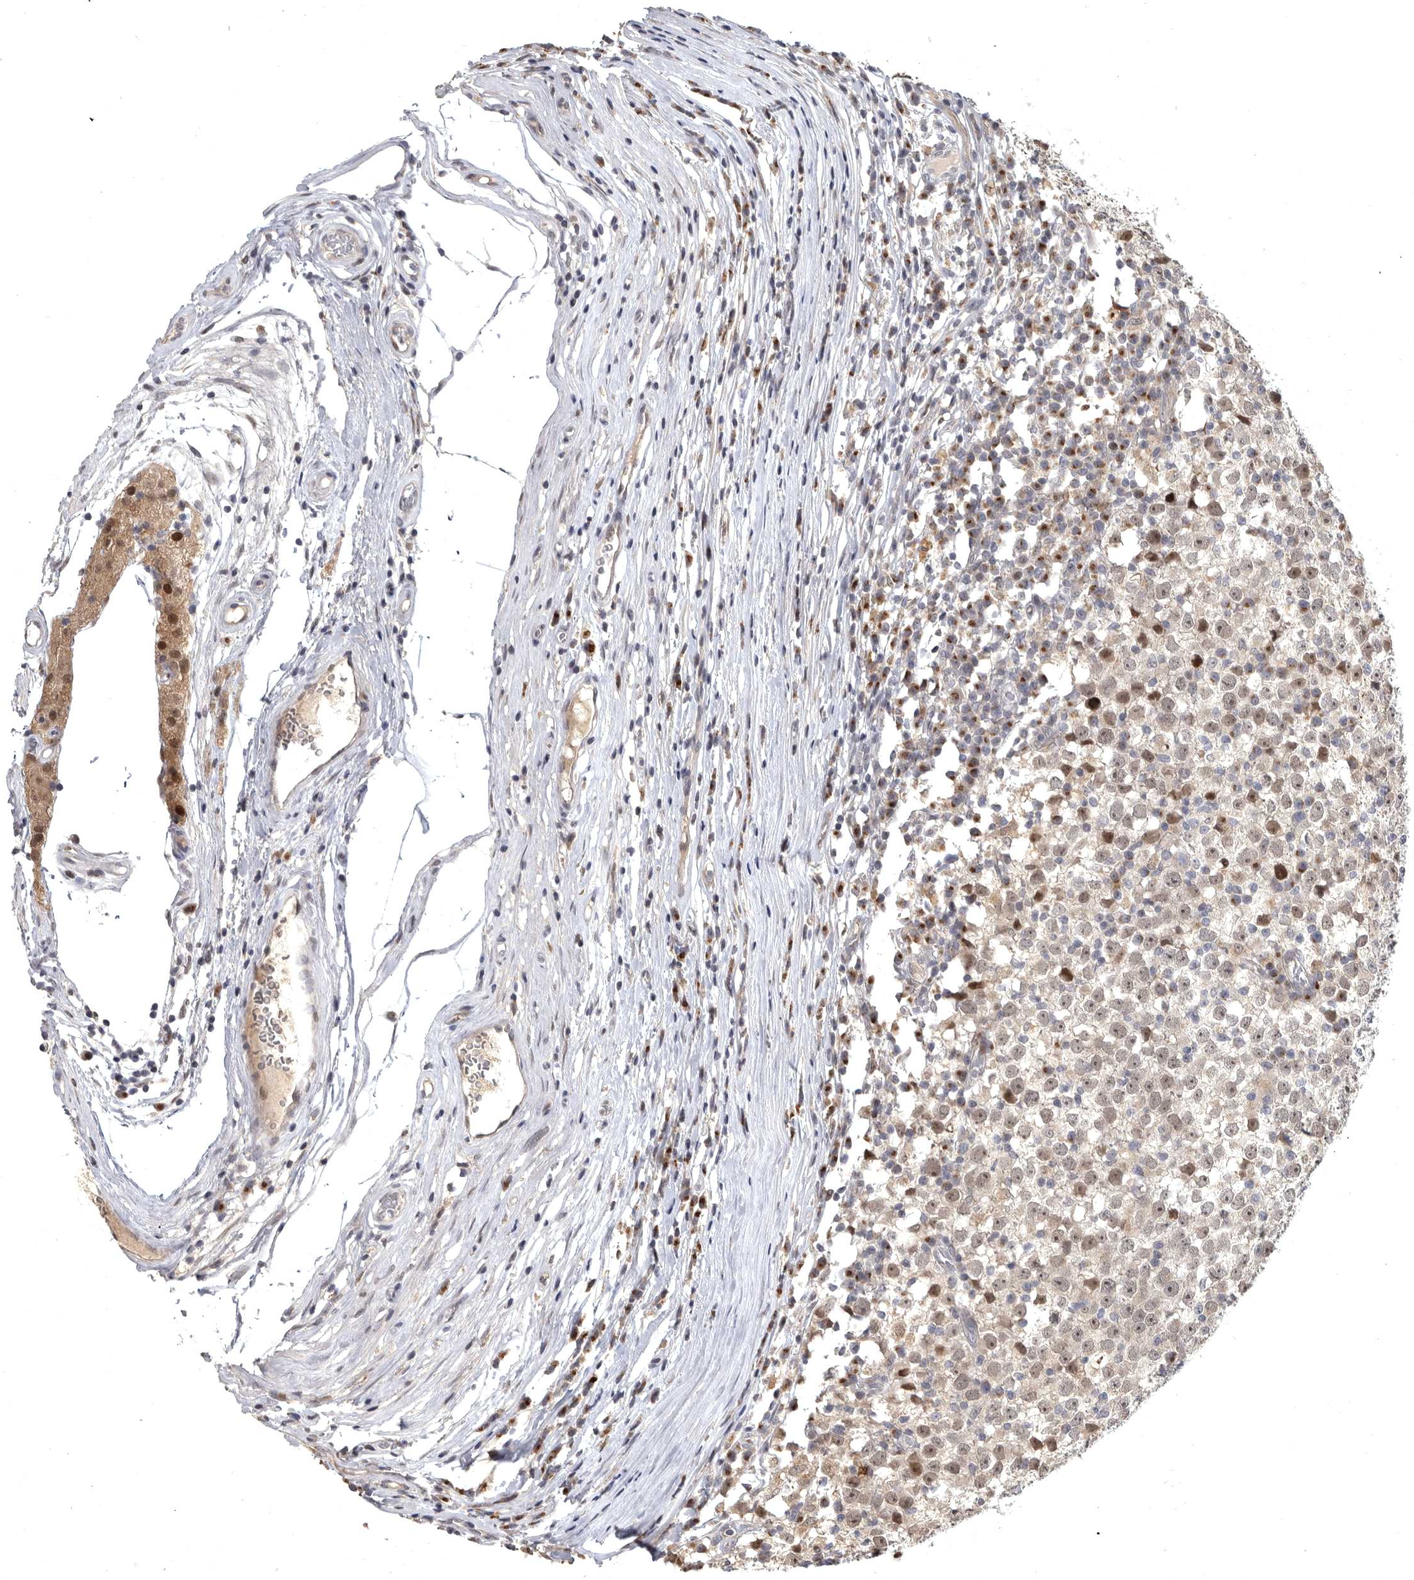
{"staining": {"intensity": "weak", "quantity": "25%-75%", "location": "nuclear"}, "tissue": "testis cancer", "cell_type": "Tumor cells", "image_type": "cancer", "snomed": [{"axis": "morphology", "description": "Seminoma, NOS"}, {"axis": "topography", "description": "Testis"}], "caption": "This is an image of IHC staining of seminoma (testis), which shows weak expression in the nuclear of tumor cells.", "gene": "MAN2A1", "patient": {"sex": "male", "age": 65}}